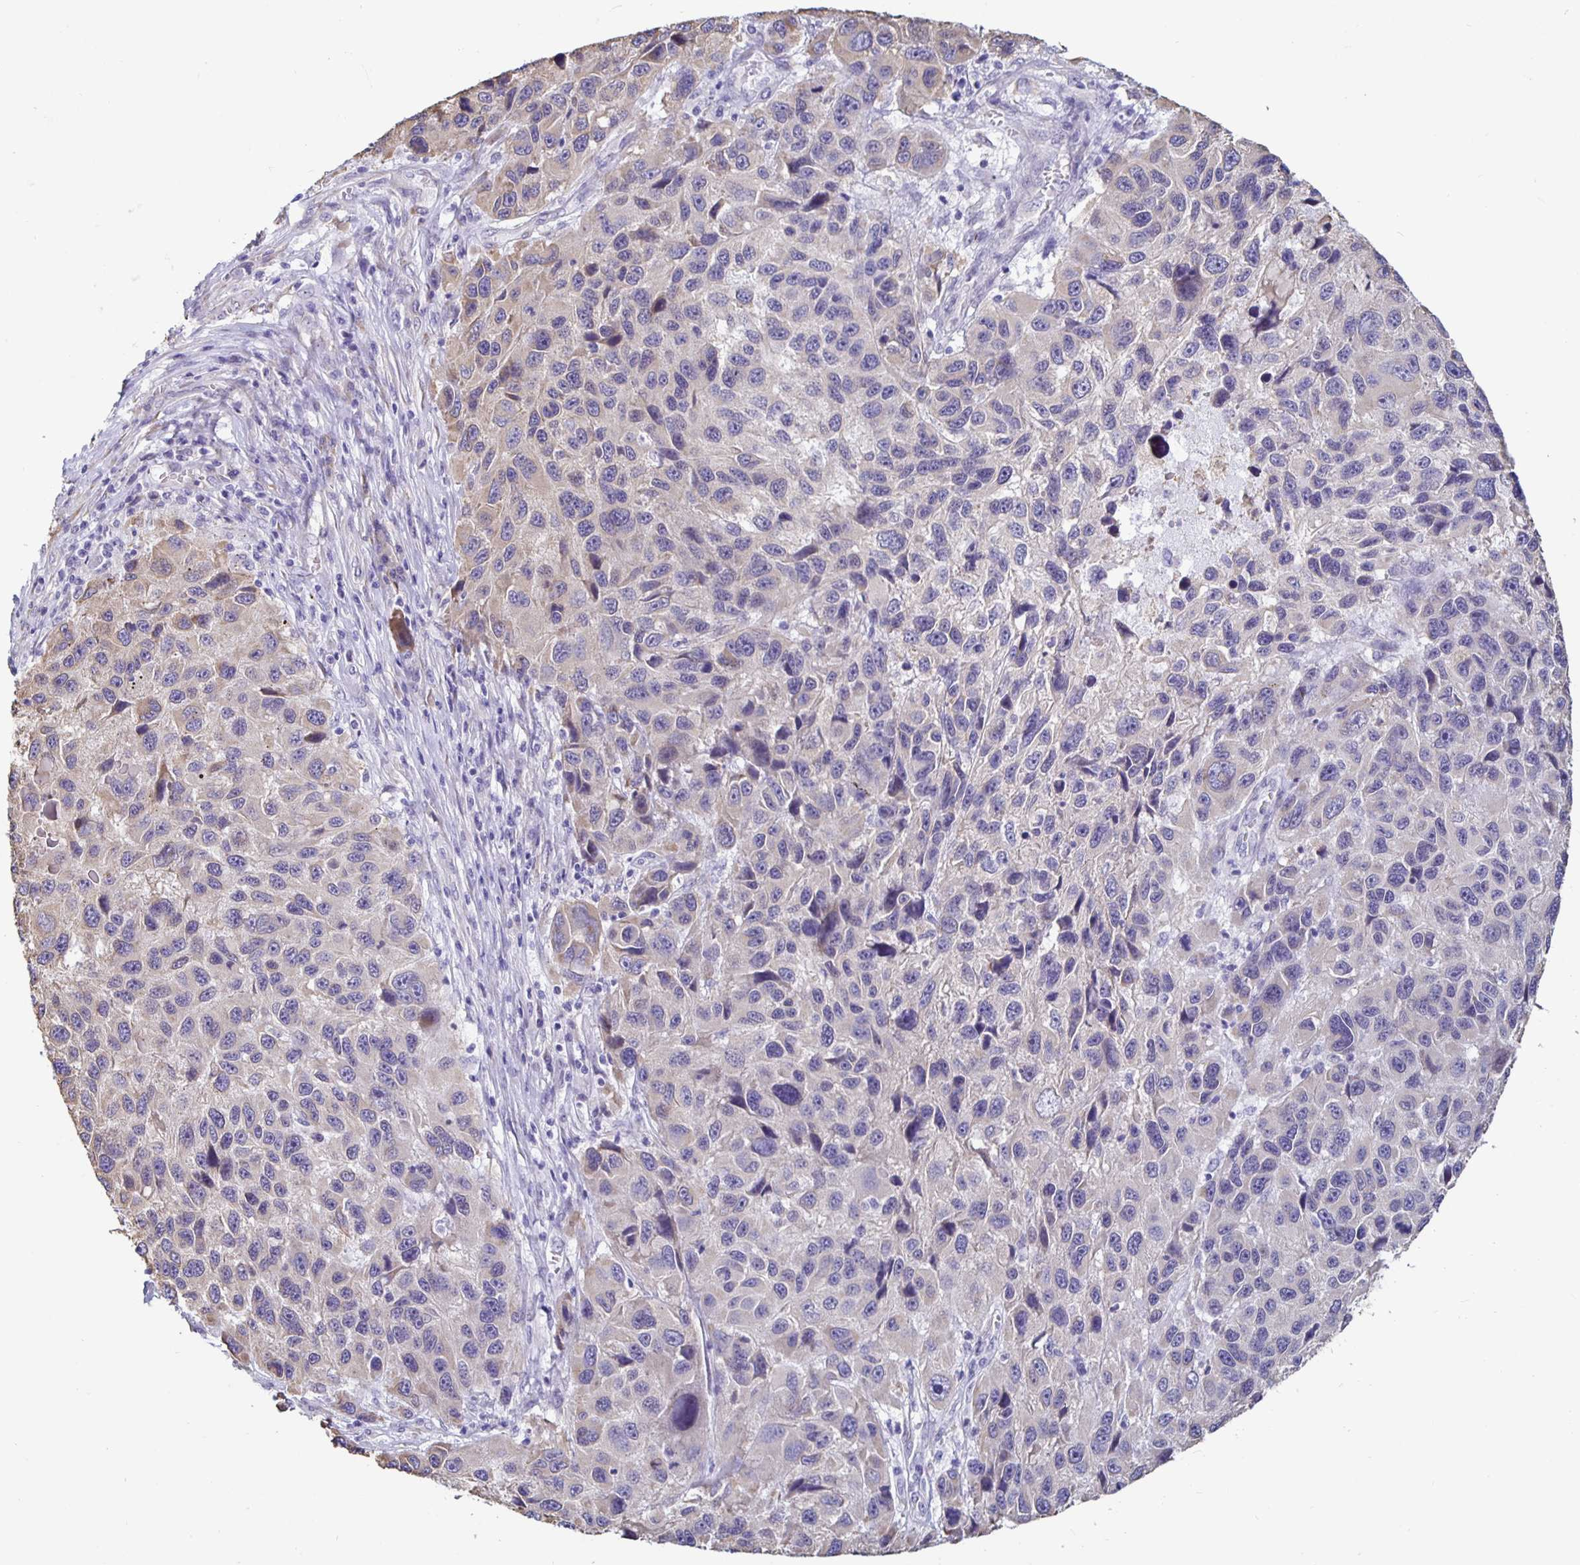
{"staining": {"intensity": "negative", "quantity": "none", "location": "none"}, "tissue": "melanoma", "cell_type": "Tumor cells", "image_type": "cancer", "snomed": [{"axis": "morphology", "description": "Malignant melanoma, NOS"}, {"axis": "topography", "description": "Skin"}], "caption": "Malignant melanoma stained for a protein using immunohistochemistry exhibits no expression tumor cells.", "gene": "DNAI2", "patient": {"sex": "male", "age": 53}}